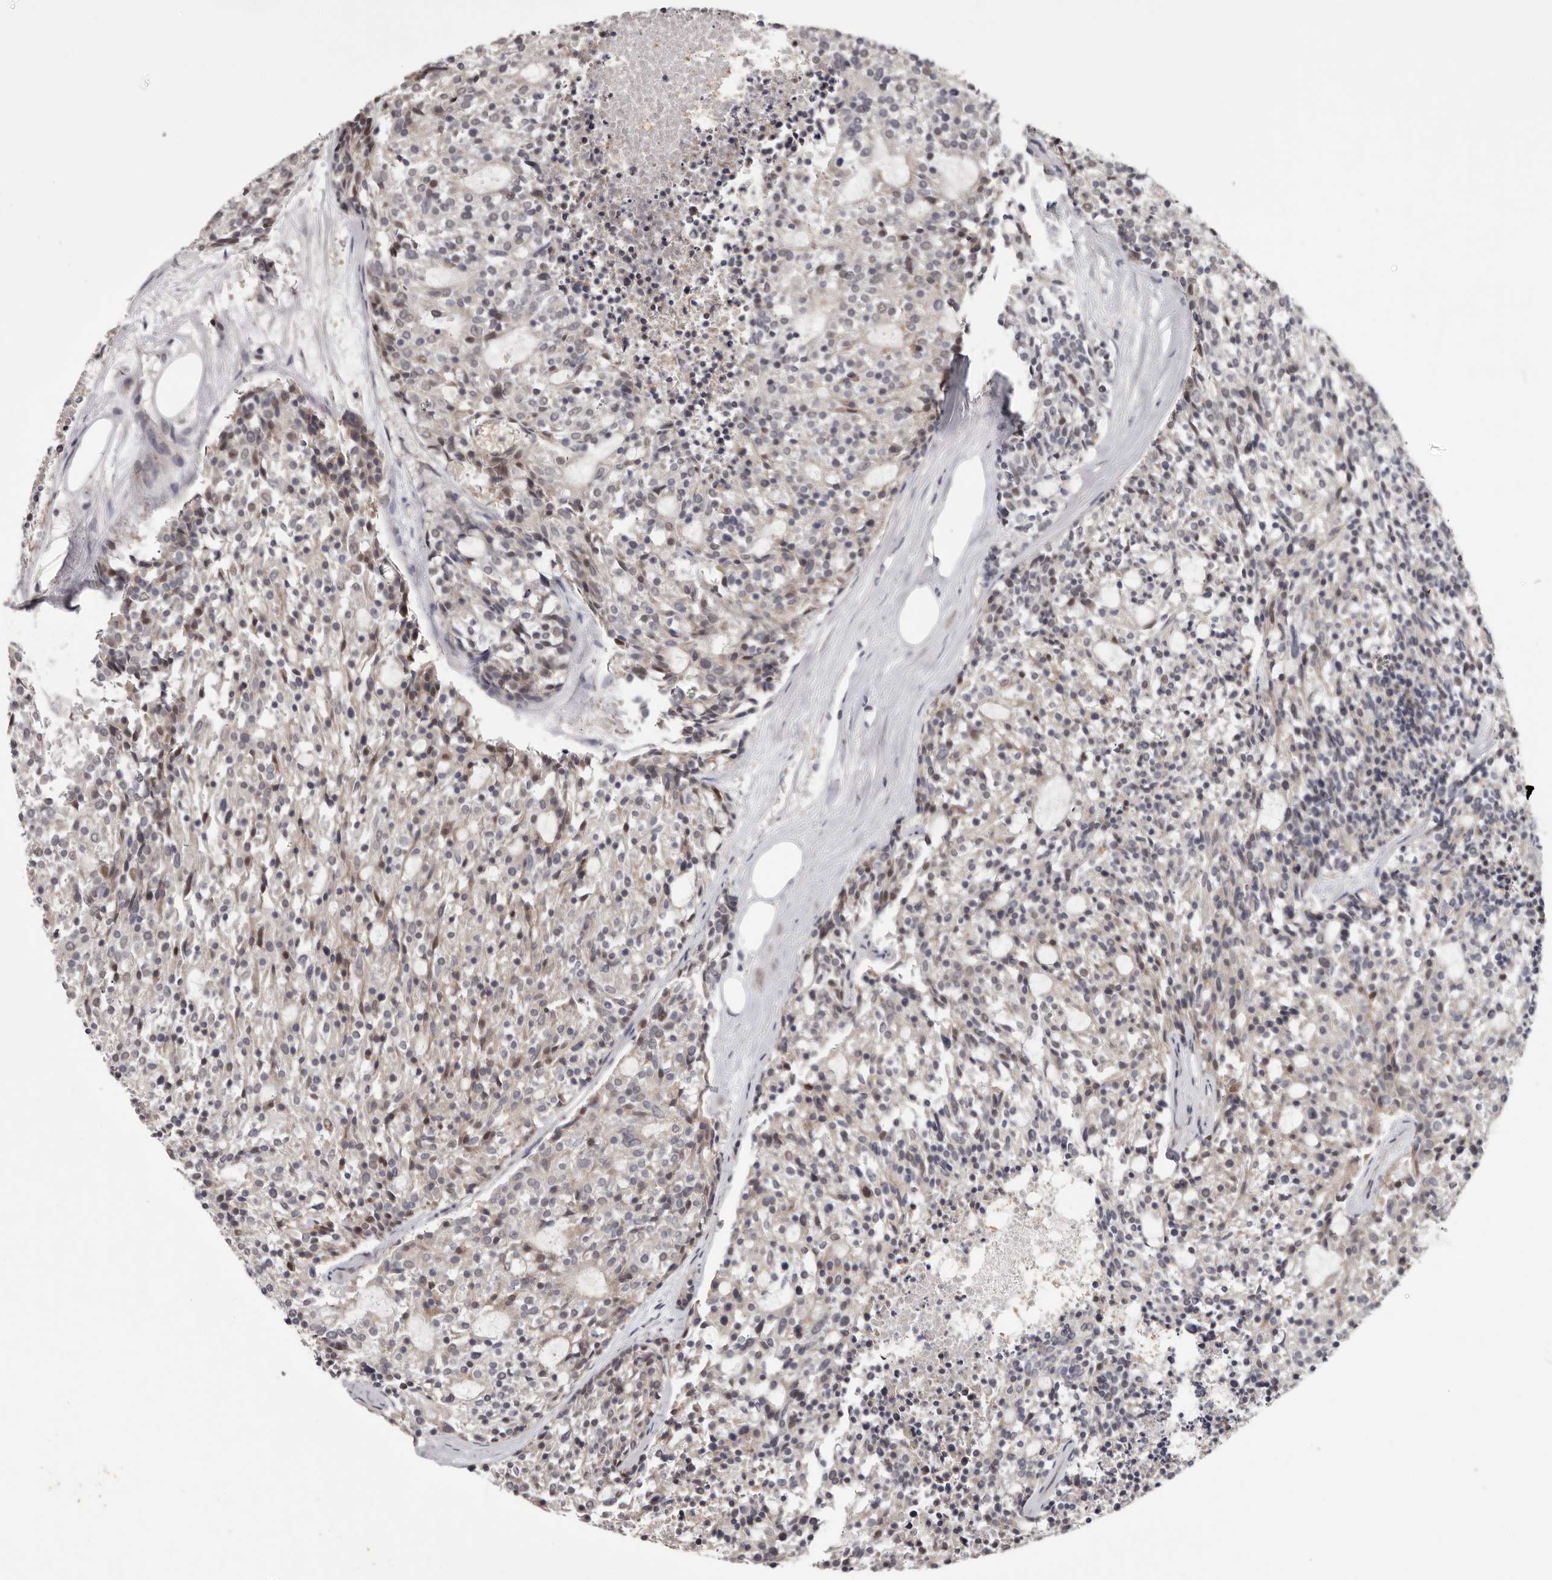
{"staining": {"intensity": "negative", "quantity": "none", "location": "none"}, "tissue": "carcinoid", "cell_type": "Tumor cells", "image_type": "cancer", "snomed": [{"axis": "morphology", "description": "Carcinoid, malignant, NOS"}, {"axis": "topography", "description": "Pancreas"}], "caption": "There is no significant staining in tumor cells of carcinoid.", "gene": "ANKRD44", "patient": {"sex": "female", "age": 54}}